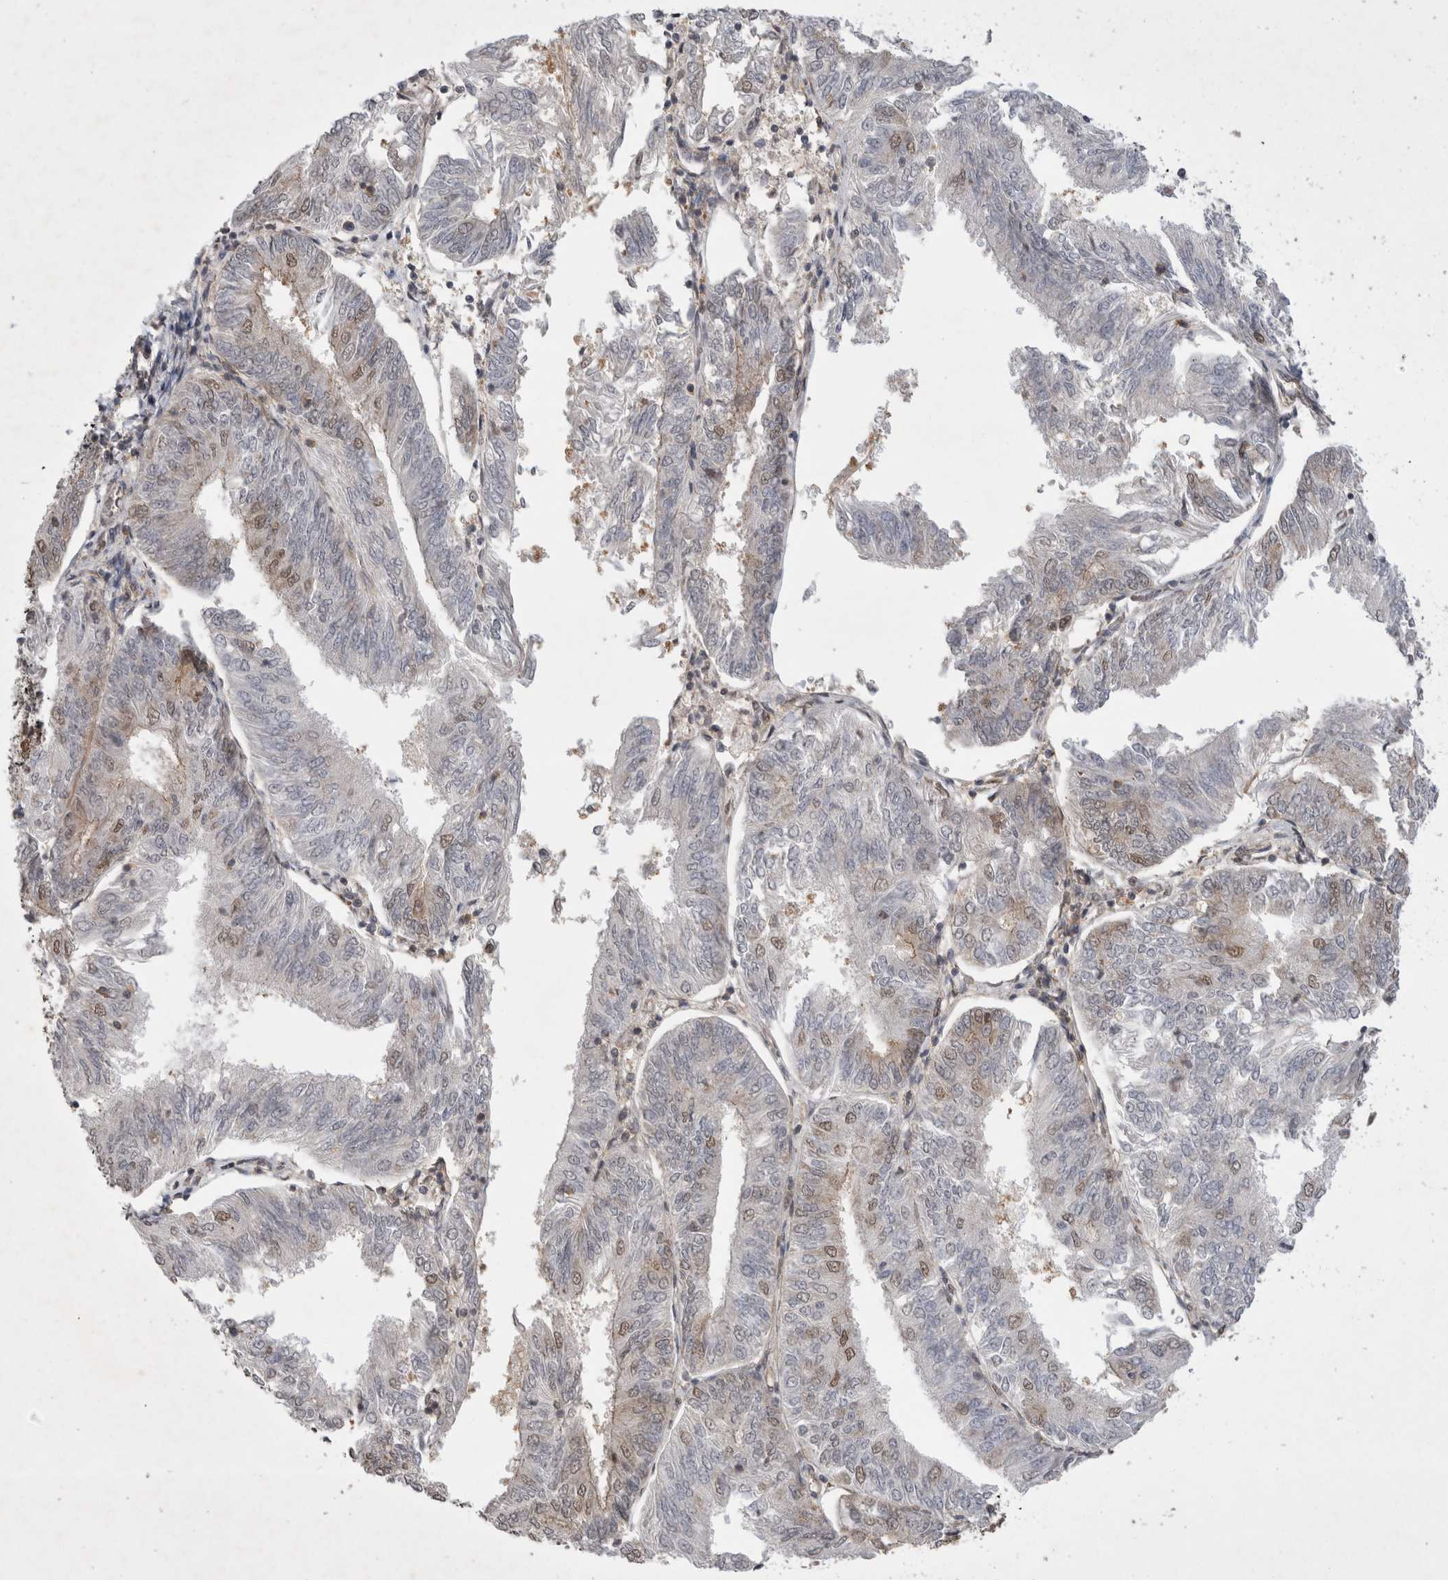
{"staining": {"intensity": "weak", "quantity": "25%-75%", "location": "cytoplasmic/membranous,nuclear"}, "tissue": "endometrial cancer", "cell_type": "Tumor cells", "image_type": "cancer", "snomed": [{"axis": "morphology", "description": "Adenocarcinoma, NOS"}, {"axis": "topography", "description": "Endometrium"}], "caption": "Endometrial adenocarcinoma stained for a protein (brown) demonstrates weak cytoplasmic/membranous and nuclear positive expression in about 25%-75% of tumor cells.", "gene": "WIPF2", "patient": {"sex": "female", "age": 58}}